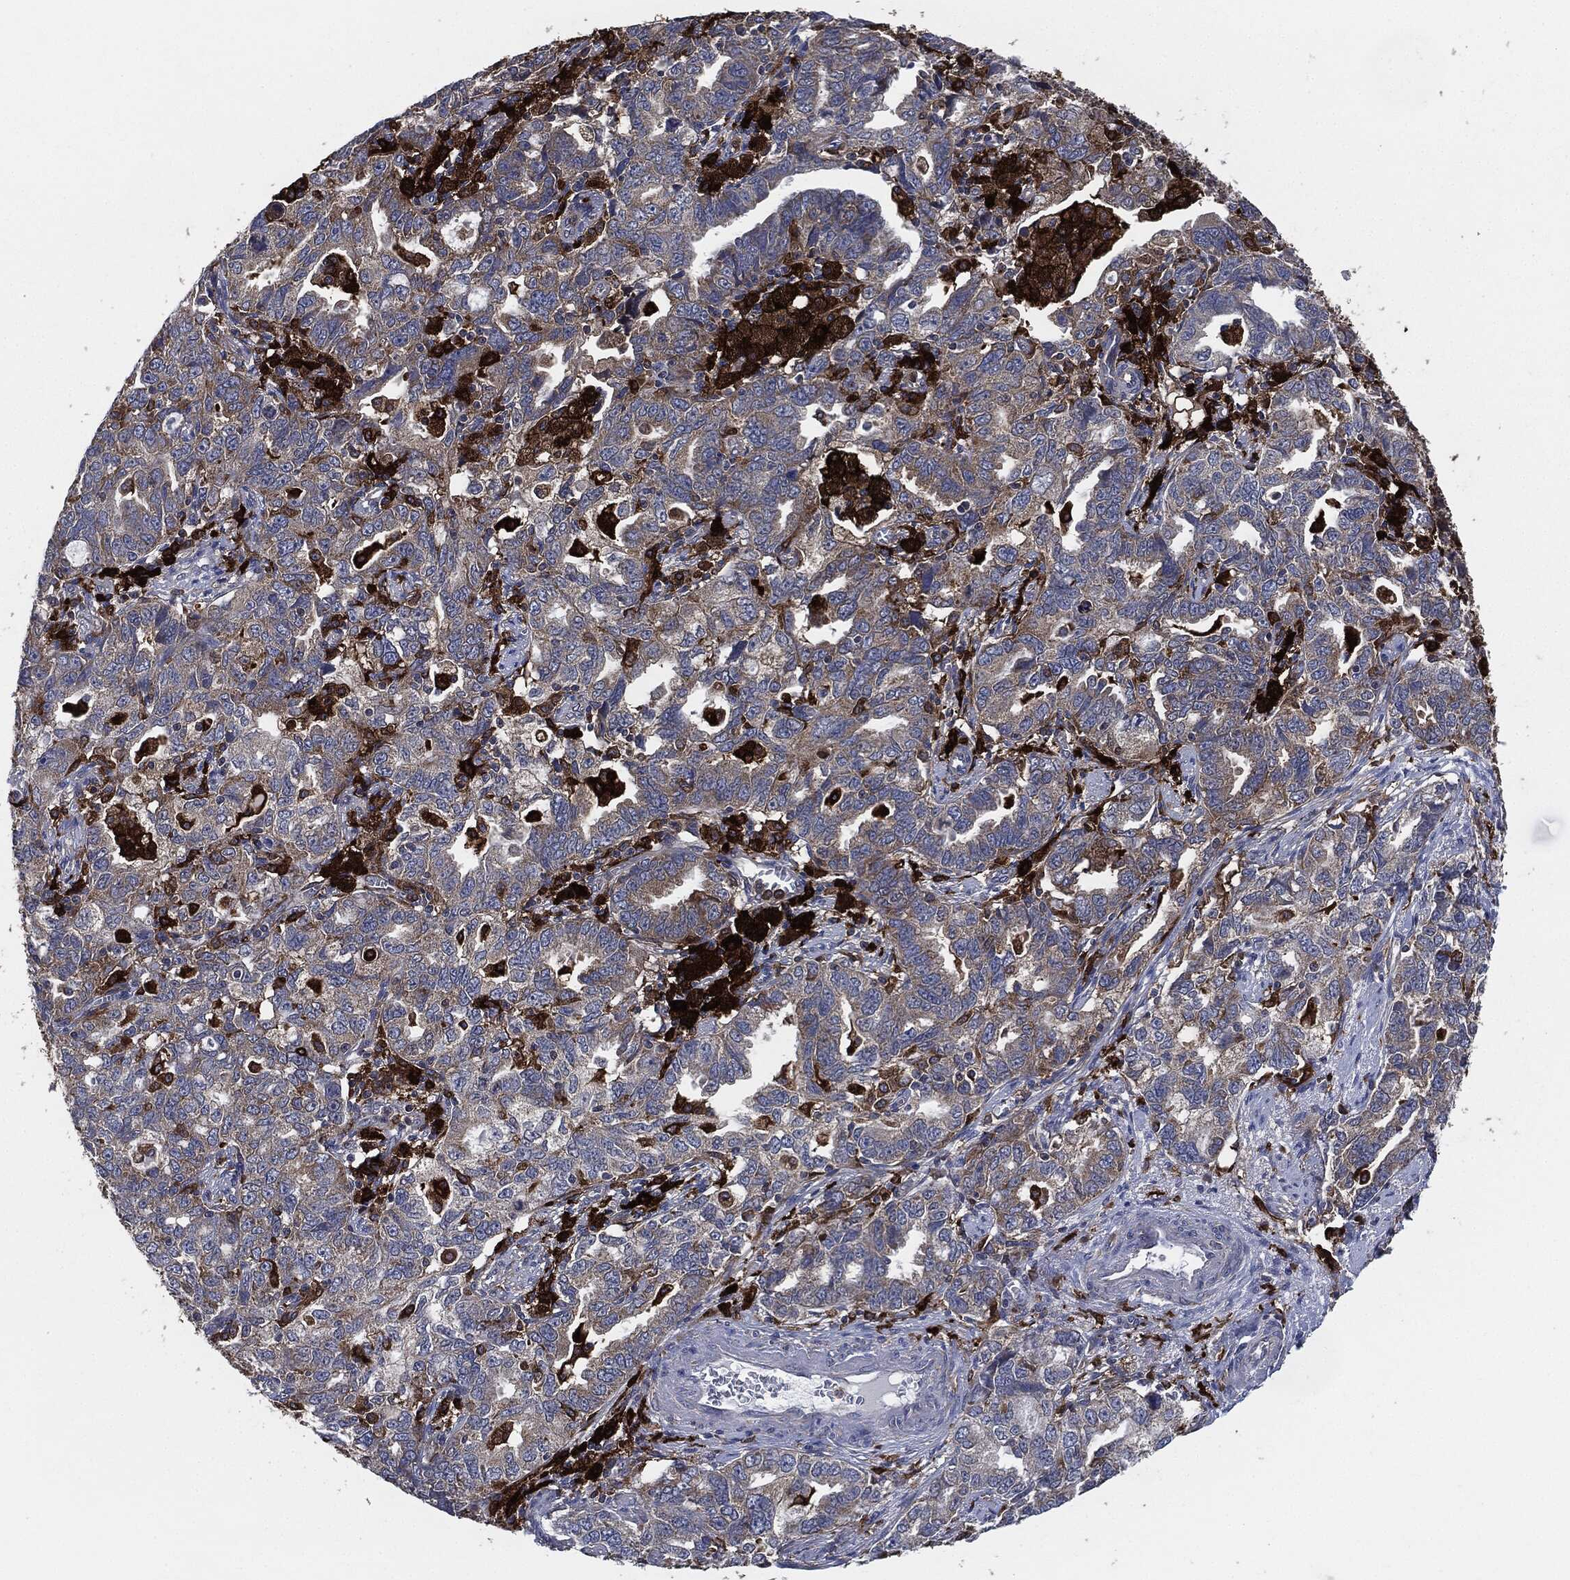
{"staining": {"intensity": "weak", "quantity": "25%-75%", "location": "cytoplasmic/membranous"}, "tissue": "ovarian cancer", "cell_type": "Tumor cells", "image_type": "cancer", "snomed": [{"axis": "morphology", "description": "Cystadenocarcinoma, serous, NOS"}, {"axis": "topography", "description": "Ovary"}], "caption": "An immunohistochemistry image of tumor tissue is shown. Protein staining in brown labels weak cytoplasmic/membranous positivity in ovarian serous cystadenocarcinoma within tumor cells.", "gene": "TMEM11", "patient": {"sex": "female", "age": 51}}